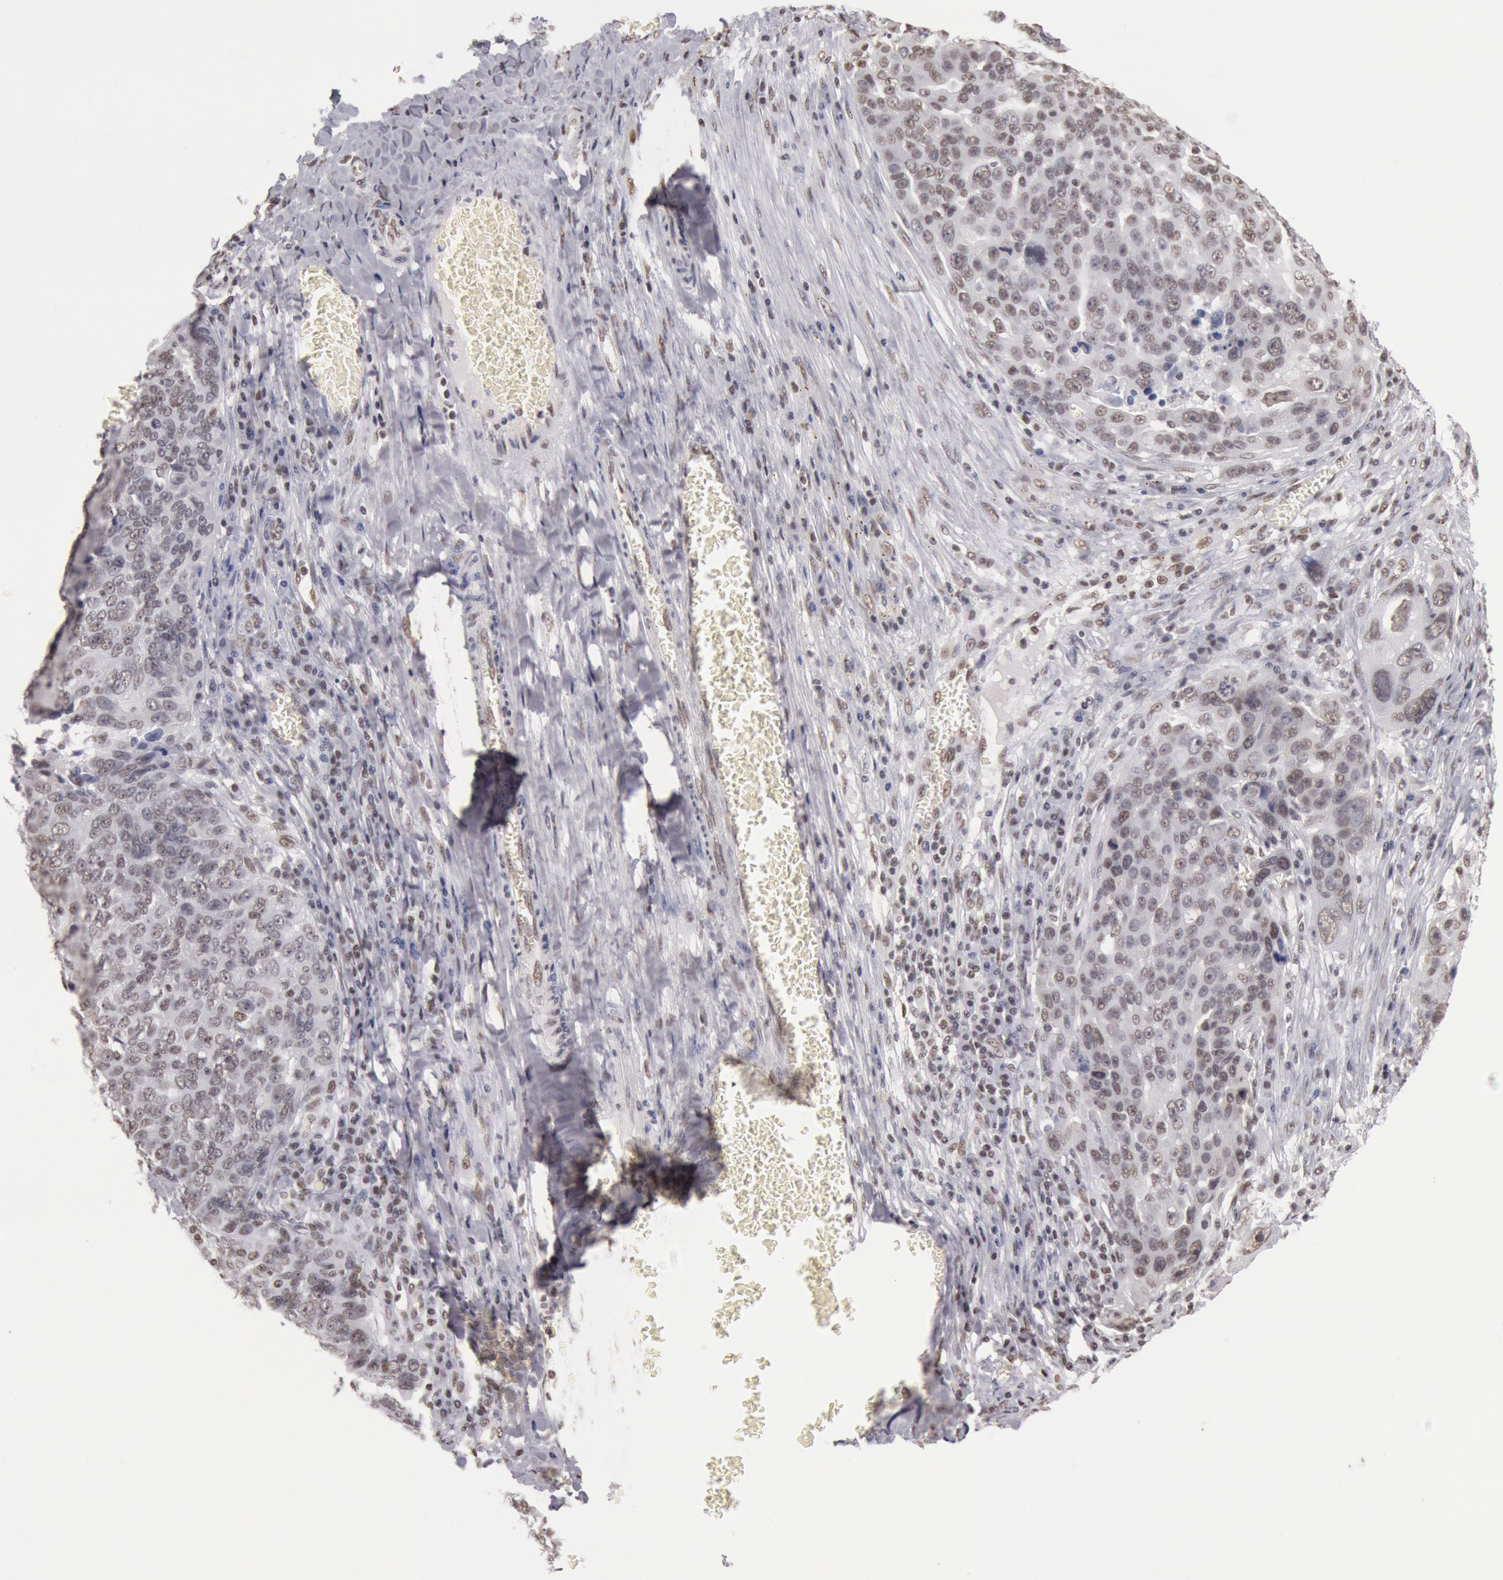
{"staining": {"intensity": "weak", "quantity": "25%-75%", "location": "nuclear"}, "tissue": "ovarian cancer", "cell_type": "Tumor cells", "image_type": "cancer", "snomed": [{"axis": "morphology", "description": "Carcinoma, endometroid"}, {"axis": "topography", "description": "Ovary"}], "caption": "IHC (DAB (3,3'-diaminobenzidine)) staining of ovarian endometroid carcinoma reveals weak nuclear protein positivity in about 25%-75% of tumor cells.", "gene": "ESS2", "patient": {"sex": "female", "age": 75}}